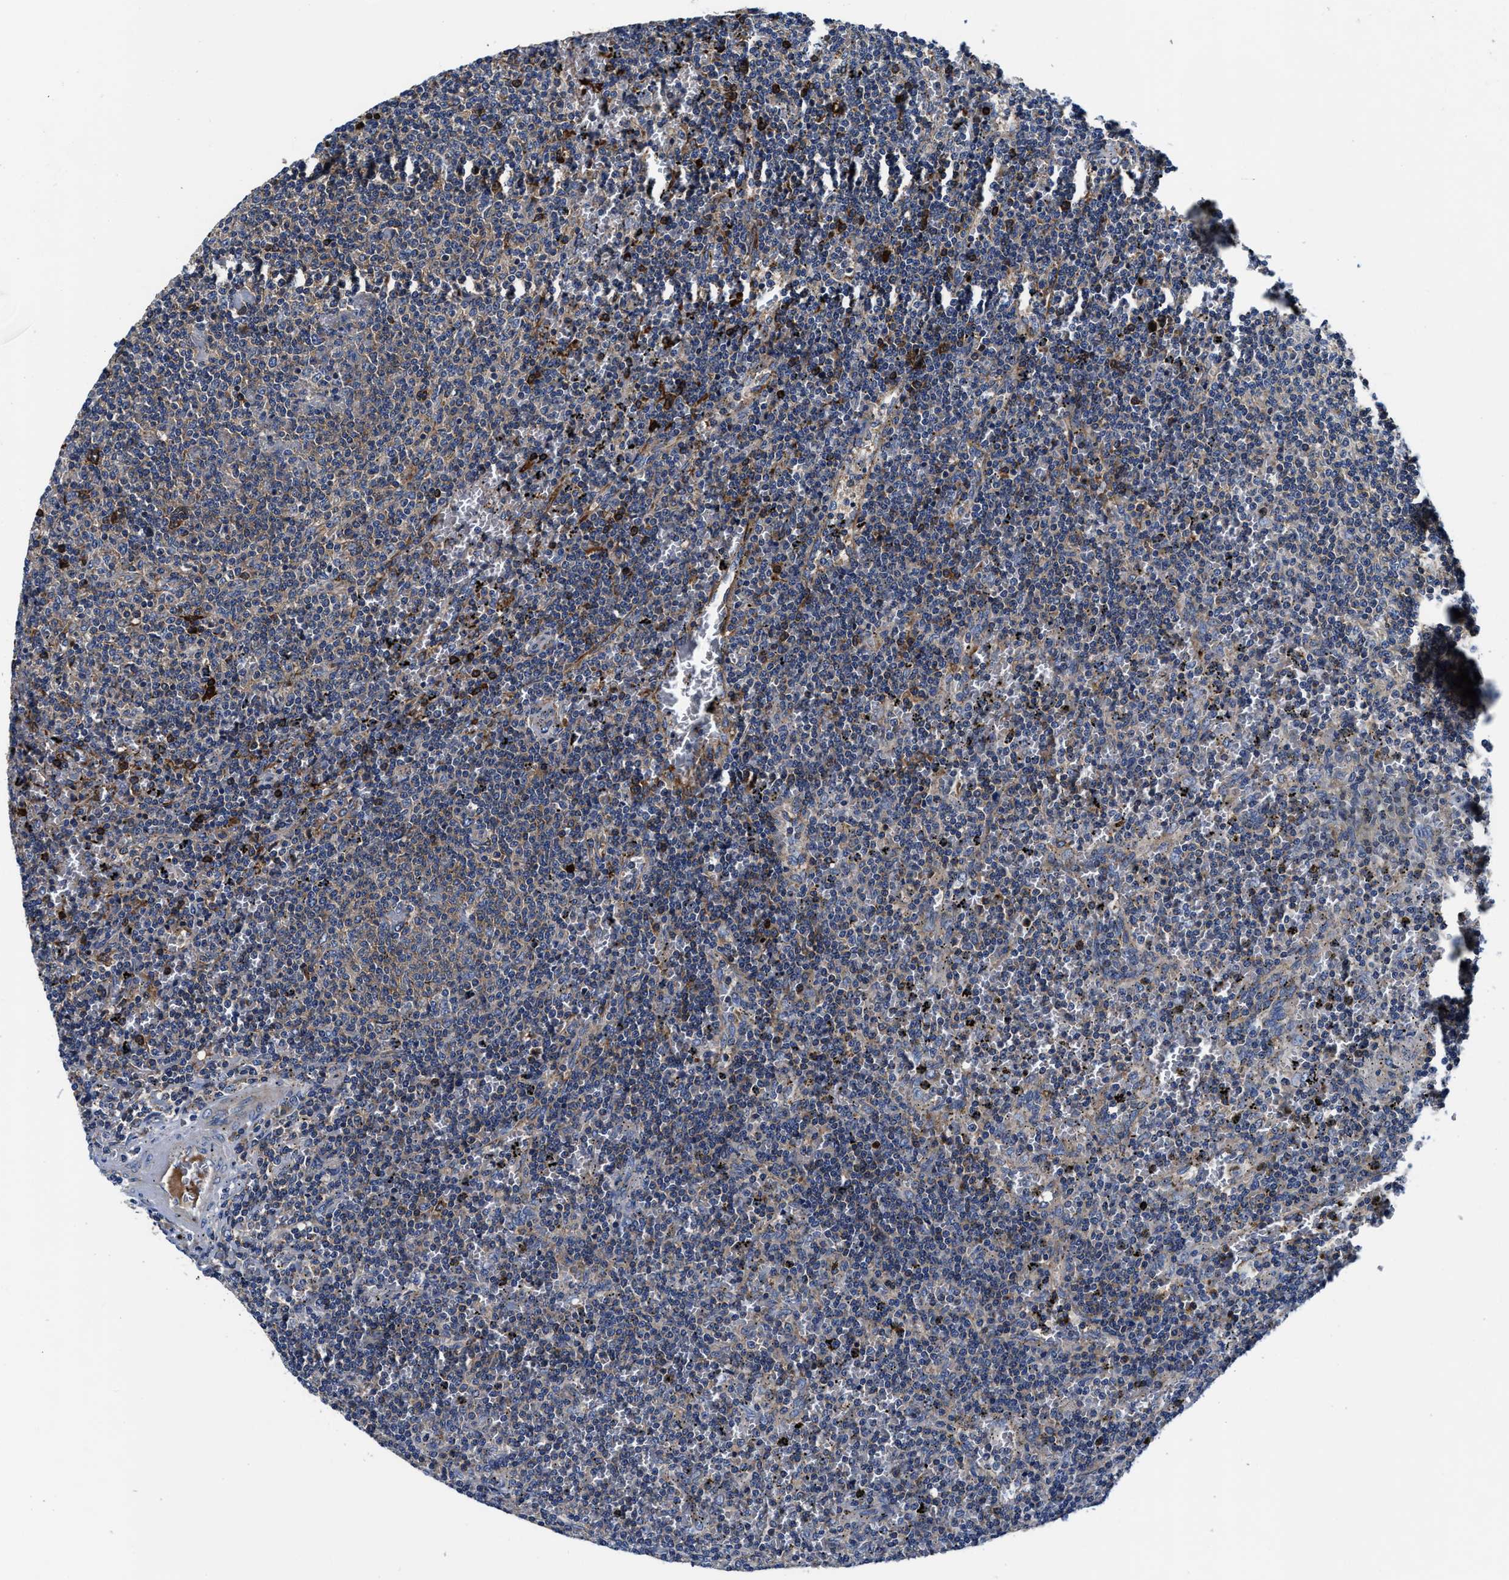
{"staining": {"intensity": "negative", "quantity": "none", "location": "none"}, "tissue": "lymphoma", "cell_type": "Tumor cells", "image_type": "cancer", "snomed": [{"axis": "morphology", "description": "Malignant lymphoma, non-Hodgkin's type, Low grade"}, {"axis": "topography", "description": "Spleen"}], "caption": "A high-resolution image shows IHC staining of malignant lymphoma, non-Hodgkin's type (low-grade), which shows no significant expression in tumor cells. The staining is performed using DAB brown chromogen with nuclei counter-stained in using hematoxylin.", "gene": "PHLPP1", "patient": {"sex": "female", "age": 50}}